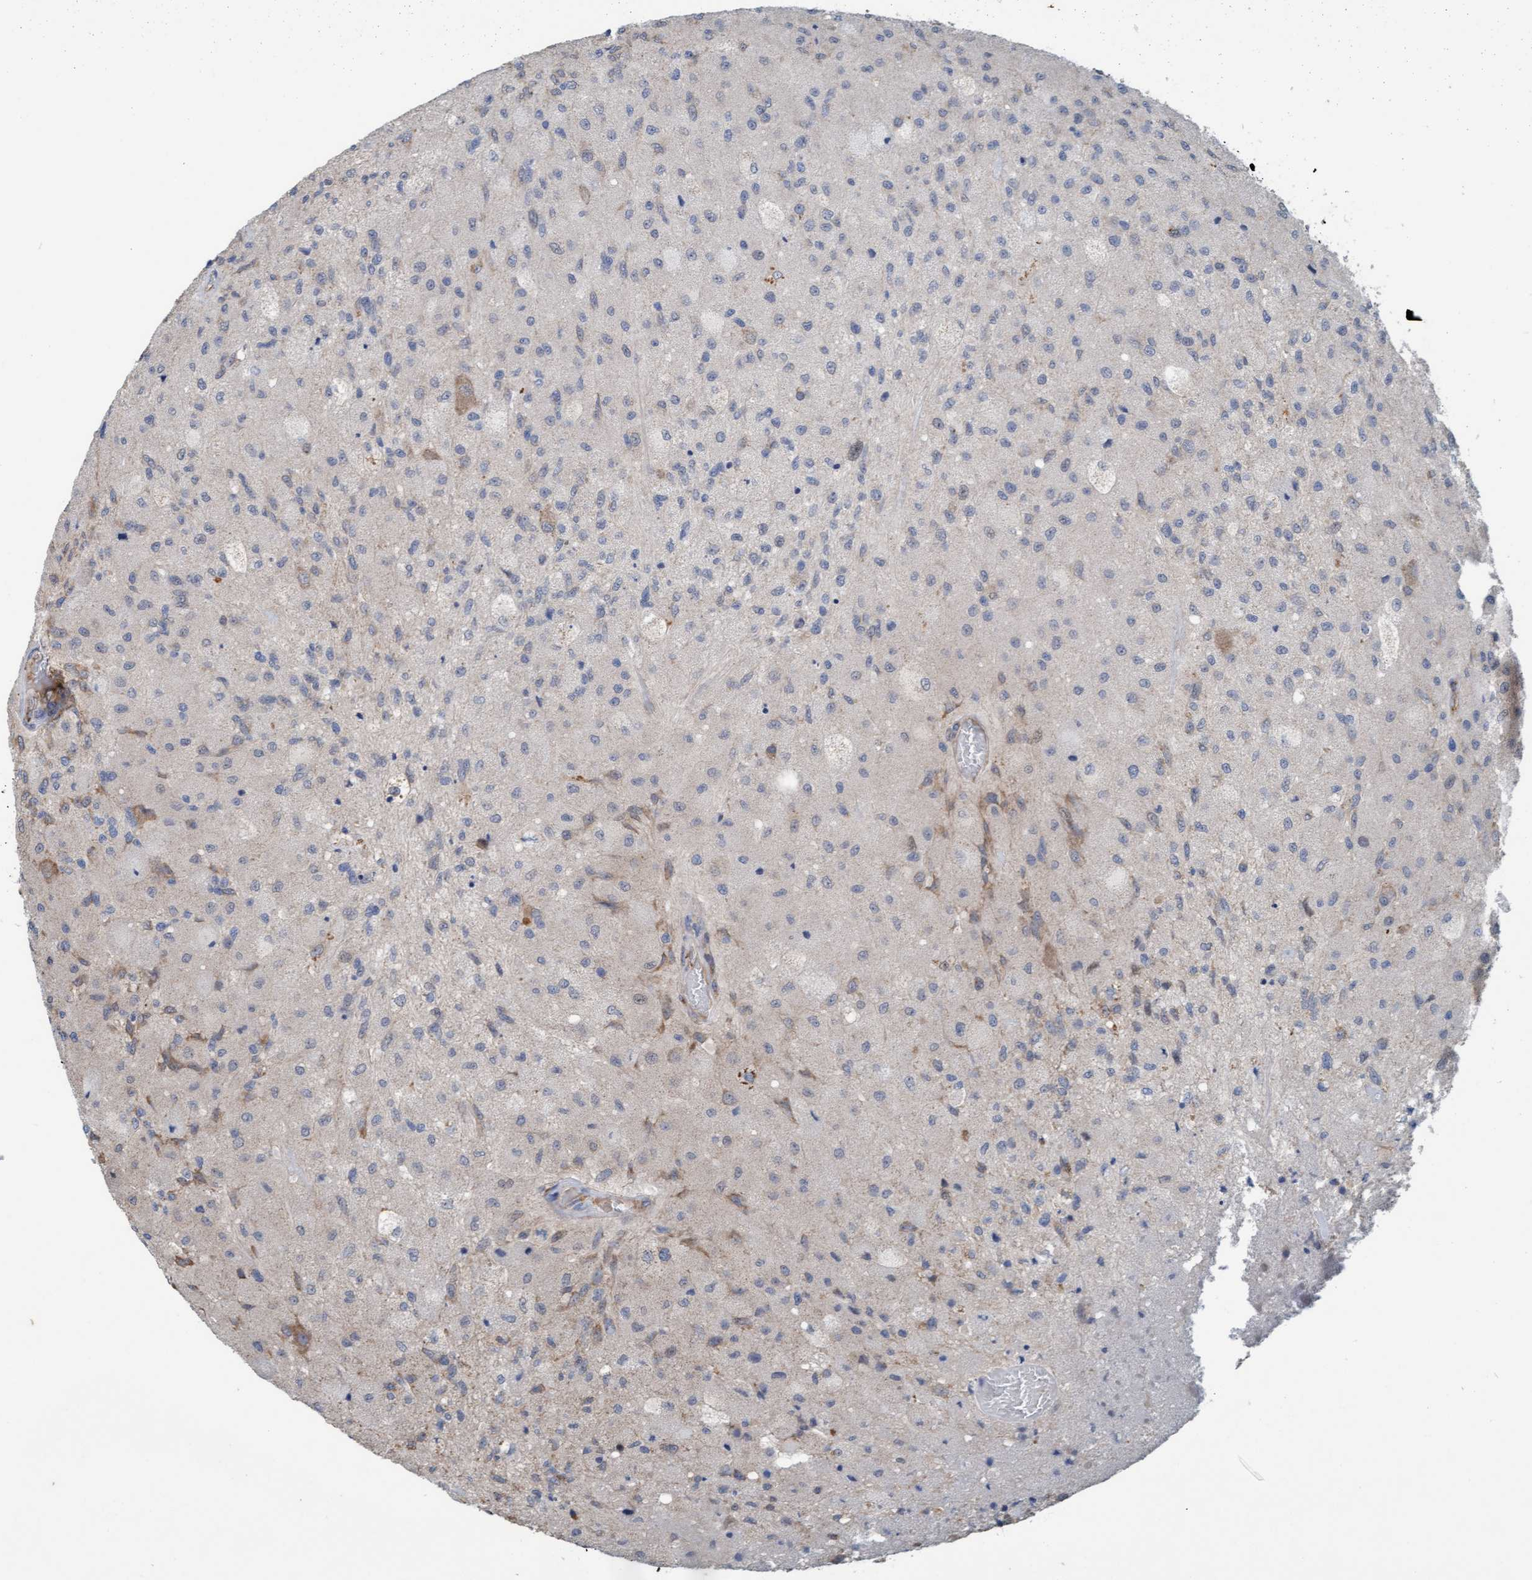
{"staining": {"intensity": "negative", "quantity": "none", "location": "none"}, "tissue": "glioma", "cell_type": "Tumor cells", "image_type": "cancer", "snomed": [{"axis": "morphology", "description": "Normal tissue, NOS"}, {"axis": "morphology", "description": "Glioma, malignant, High grade"}, {"axis": "topography", "description": "Cerebral cortex"}], "caption": "This is a photomicrograph of immunohistochemistry staining of malignant glioma (high-grade), which shows no staining in tumor cells. (DAB immunohistochemistry (IHC), high magnification).", "gene": "ZNF566", "patient": {"sex": "male", "age": 77}}